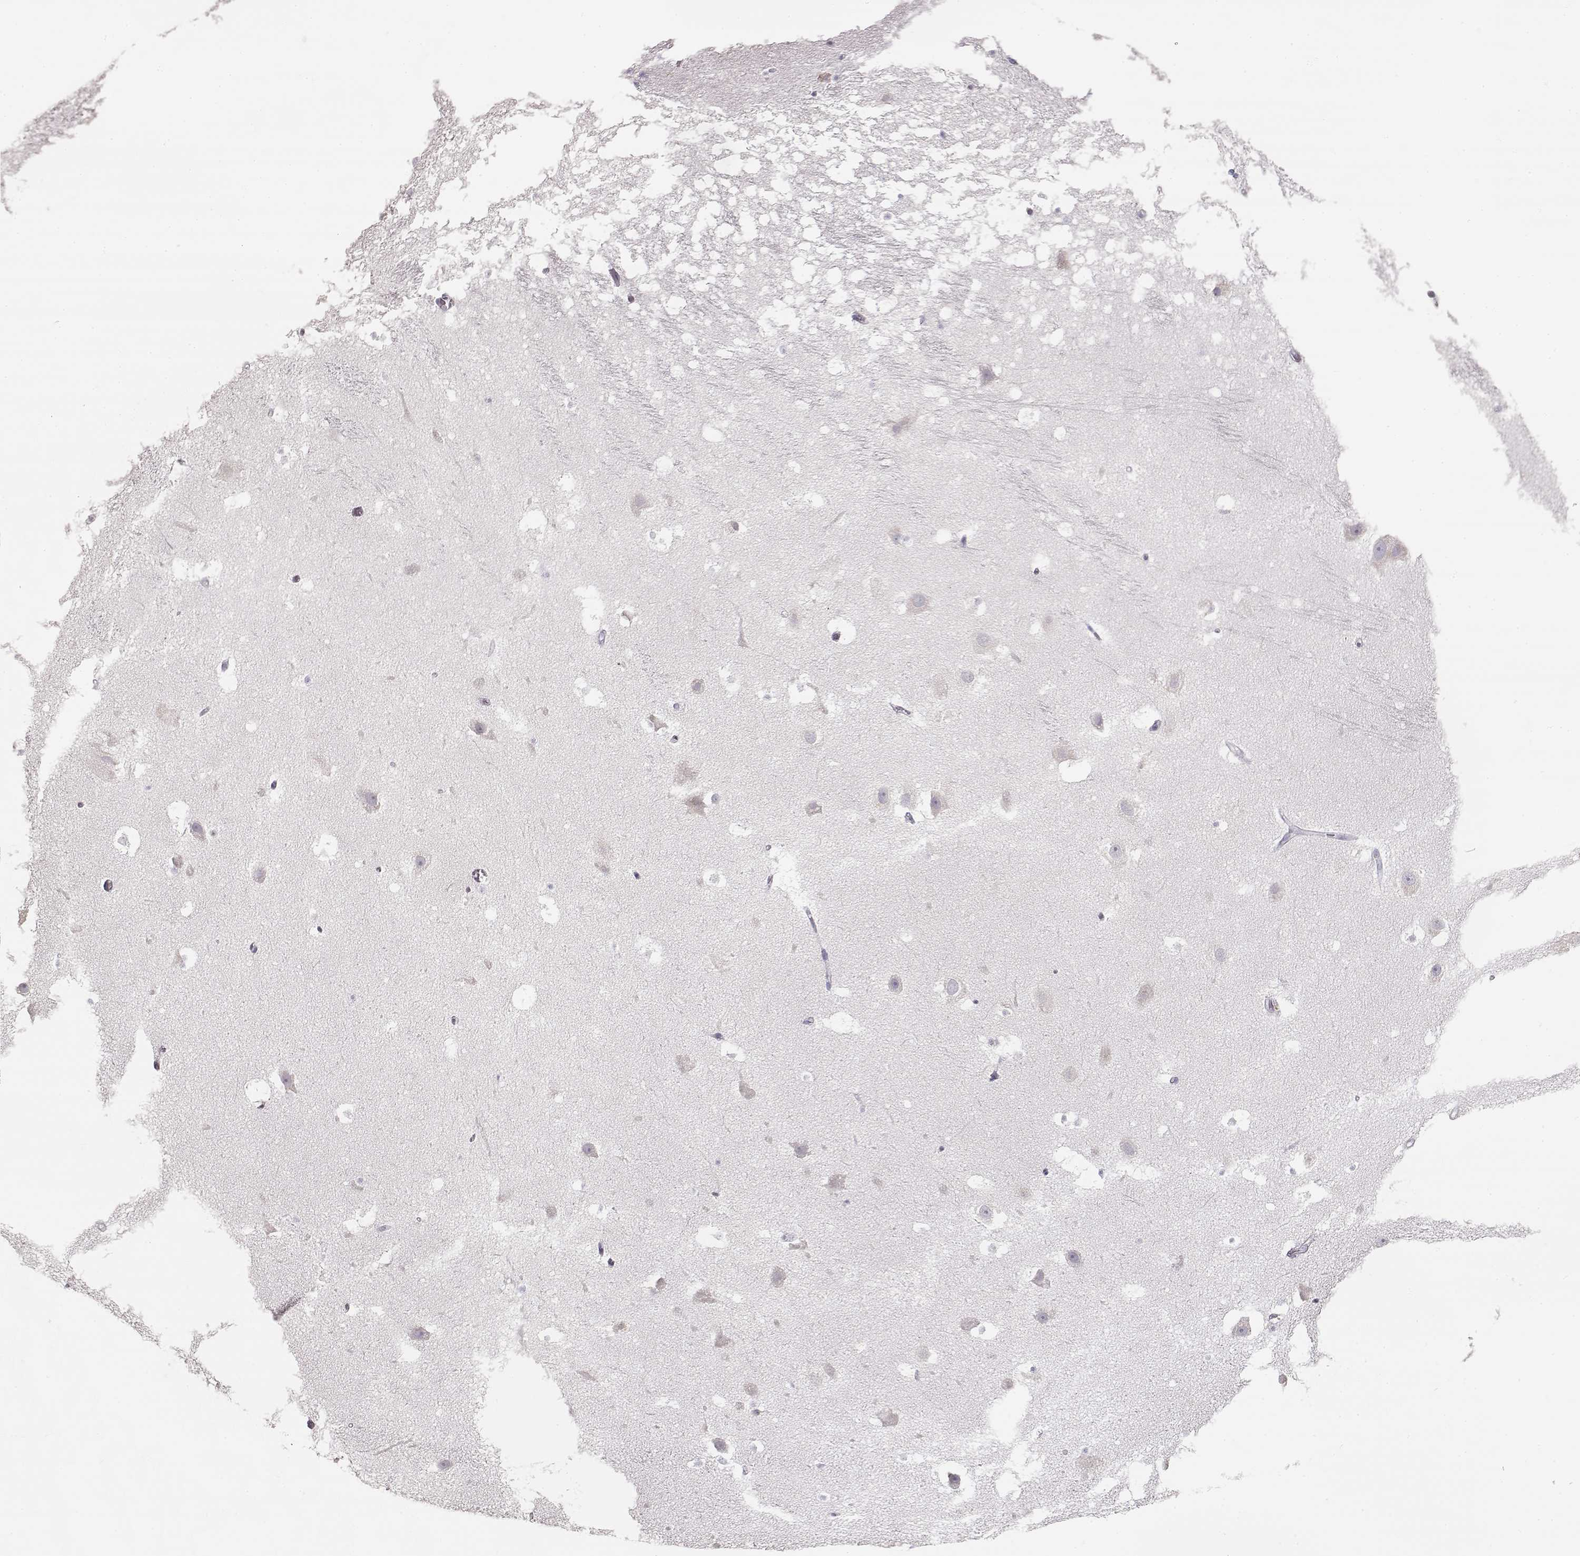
{"staining": {"intensity": "negative", "quantity": "none", "location": "none"}, "tissue": "hippocampus", "cell_type": "Glial cells", "image_type": "normal", "snomed": [{"axis": "morphology", "description": "Normal tissue, NOS"}, {"axis": "topography", "description": "Hippocampus"}], "caption": "Human hippocampus stained for a protein using immunohistochemistry demonstrates no positivity in glial cells.", "gene": "GLIPR1L2", "patient": {"sex": "male", "age": 26}}